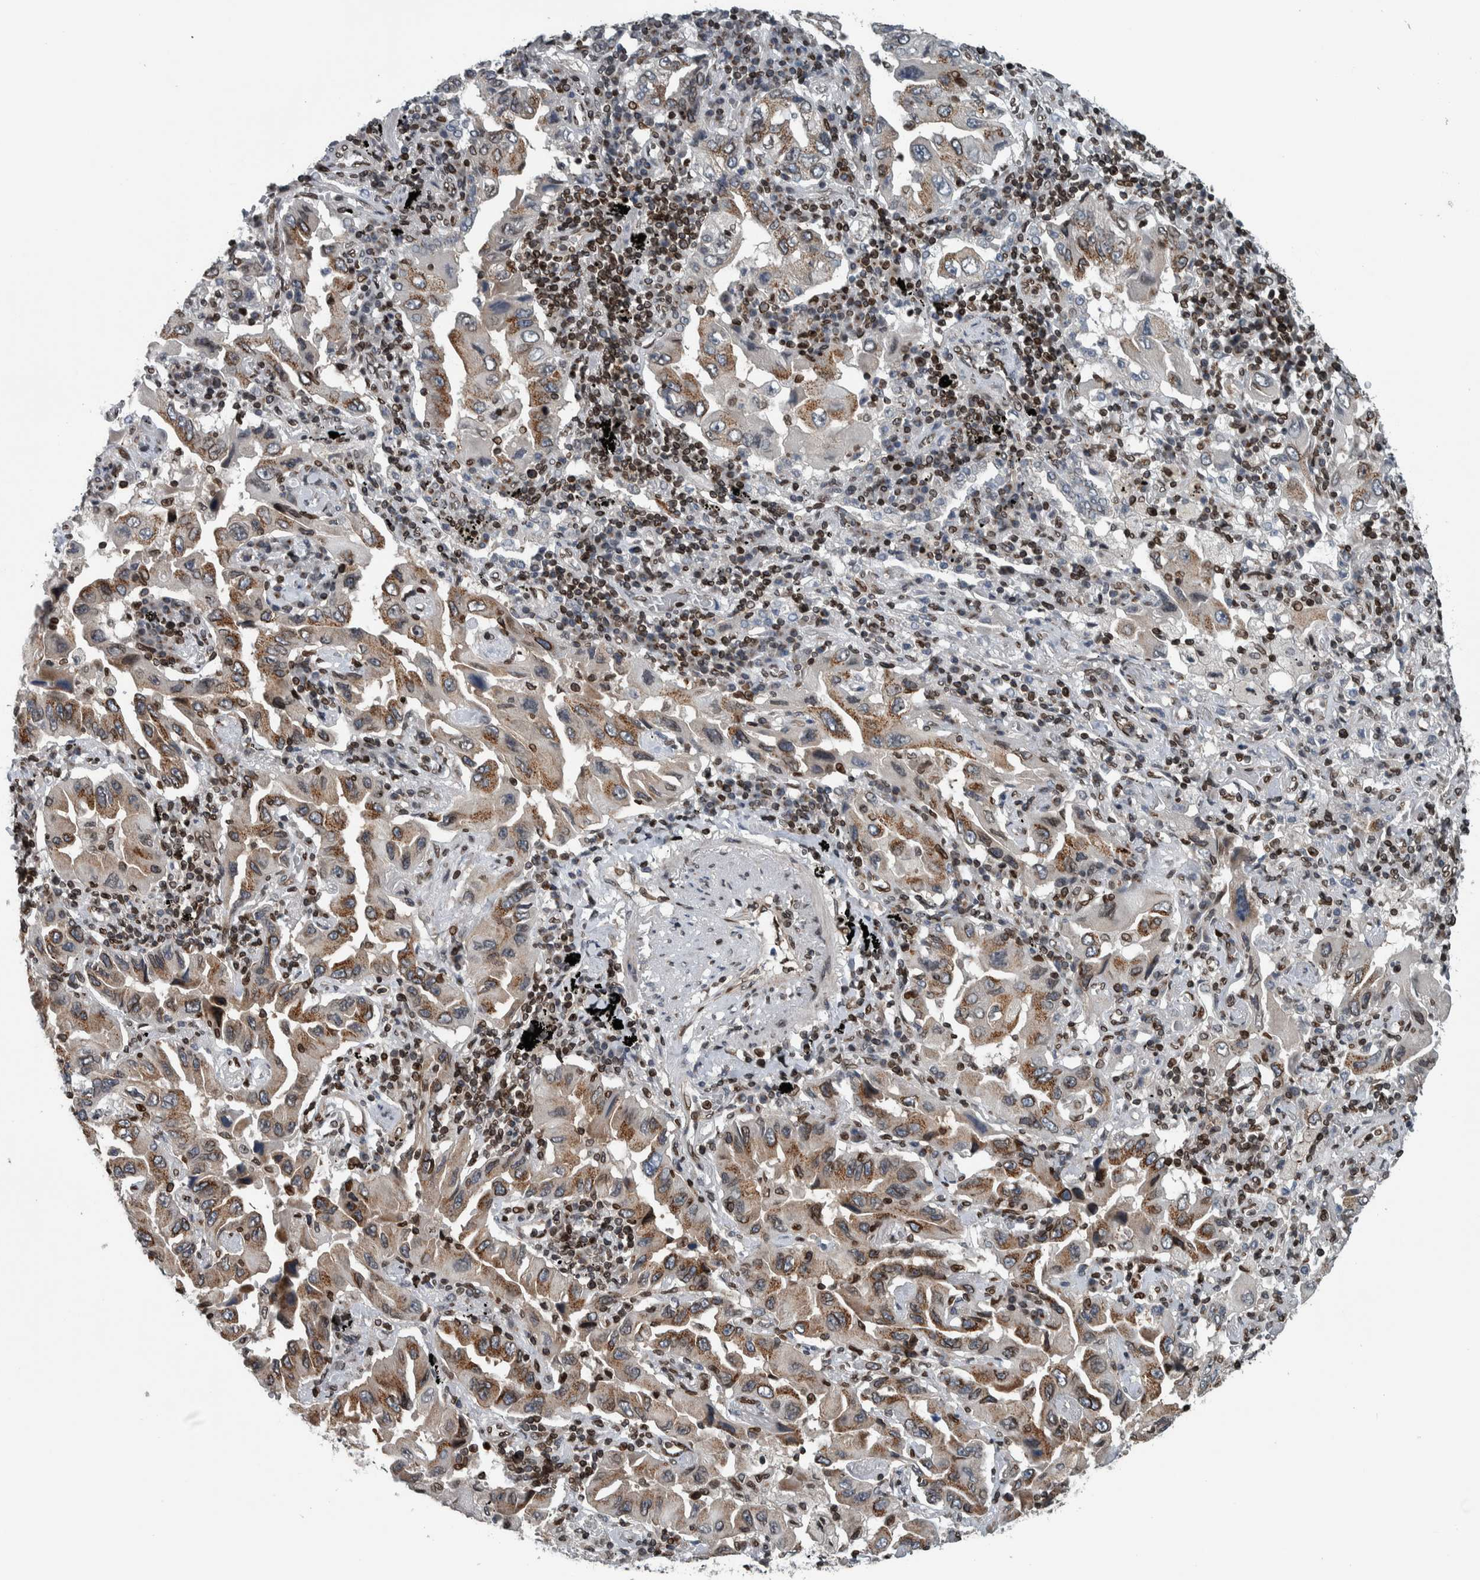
{"staining": {"intensity": "weak", "quantity": ">75%", "location": "cytoplasmic/membranous"}, "tissue": "lung cancer", "cell_type": "Tumor cells", "image_type": "cancer", "snomed": [{"axis": "morphology", "description": "Adenocarcinoma, NOS"}, {"axis": "topography", "description": "Lung"}], "caption": "The image reveals a brown stain indicating the presence of a protein in the cytoplasmic/membranous of tumor cells in adenocarcinoma (lung). (brown staining indicates protein expression, while blue staining denotes nuclei).", "gene": "FAM135B", "patient": {"sex": "female", "age": 65}}